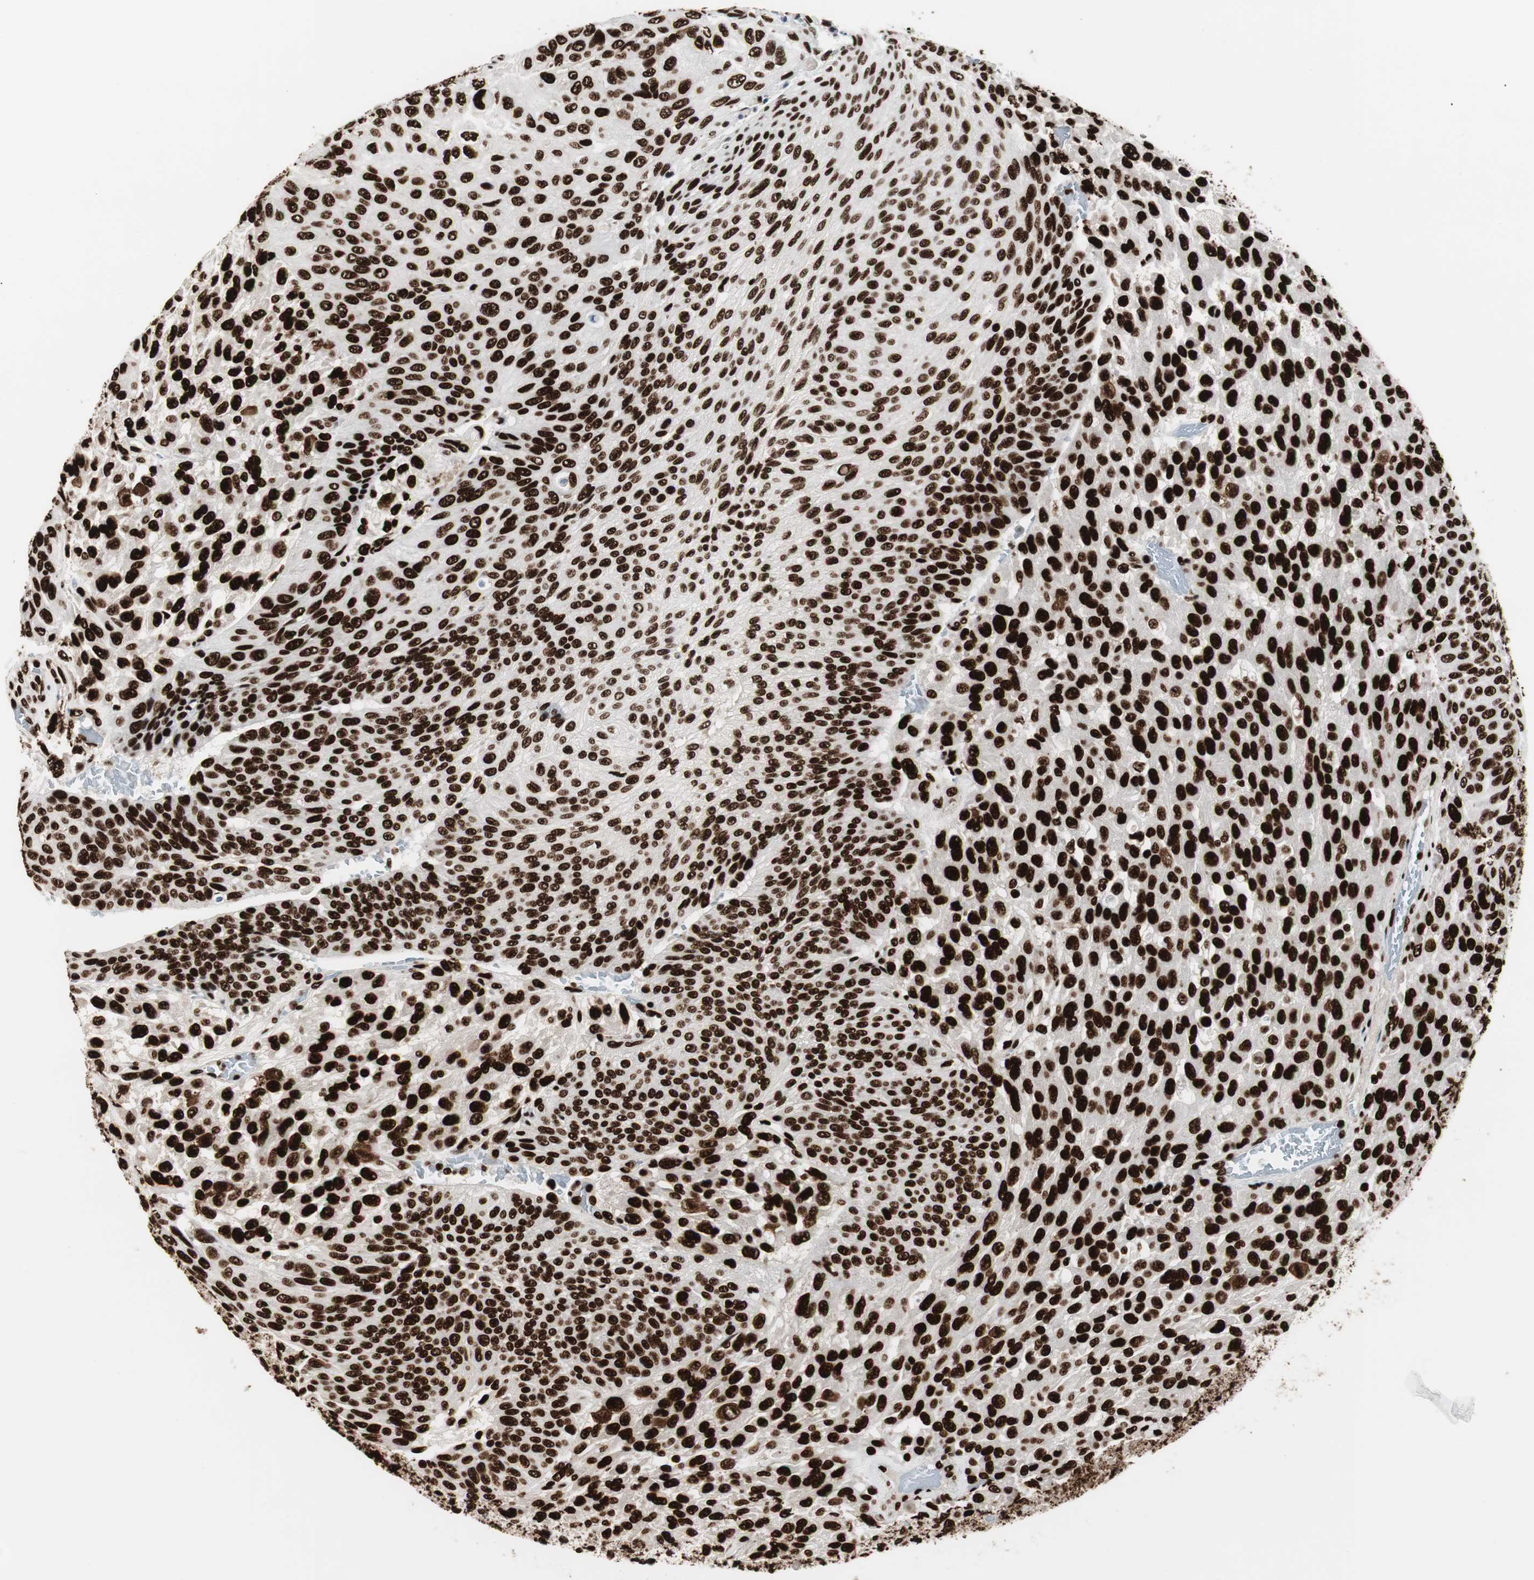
{"staining": {"intensity": "strong", "quantity": ">75%", "location": "nuclear"}, "tissue": "urothelial cancer", "cell_type": "Tumor cells", "image_type": "cancer", "snomed": [{"axis": "morphology", "description": "Urothelial carcinoma, High grade"}, {"axis": "topography", "description": "Urinary bladder"}], "caption": "Urothelial cancer stained with a brown dye demonstrates strong nuclear positive expression in about >75% of tumor cells.", "gene": "MTA2", "patient": {"sex": "male", "age": 66}}